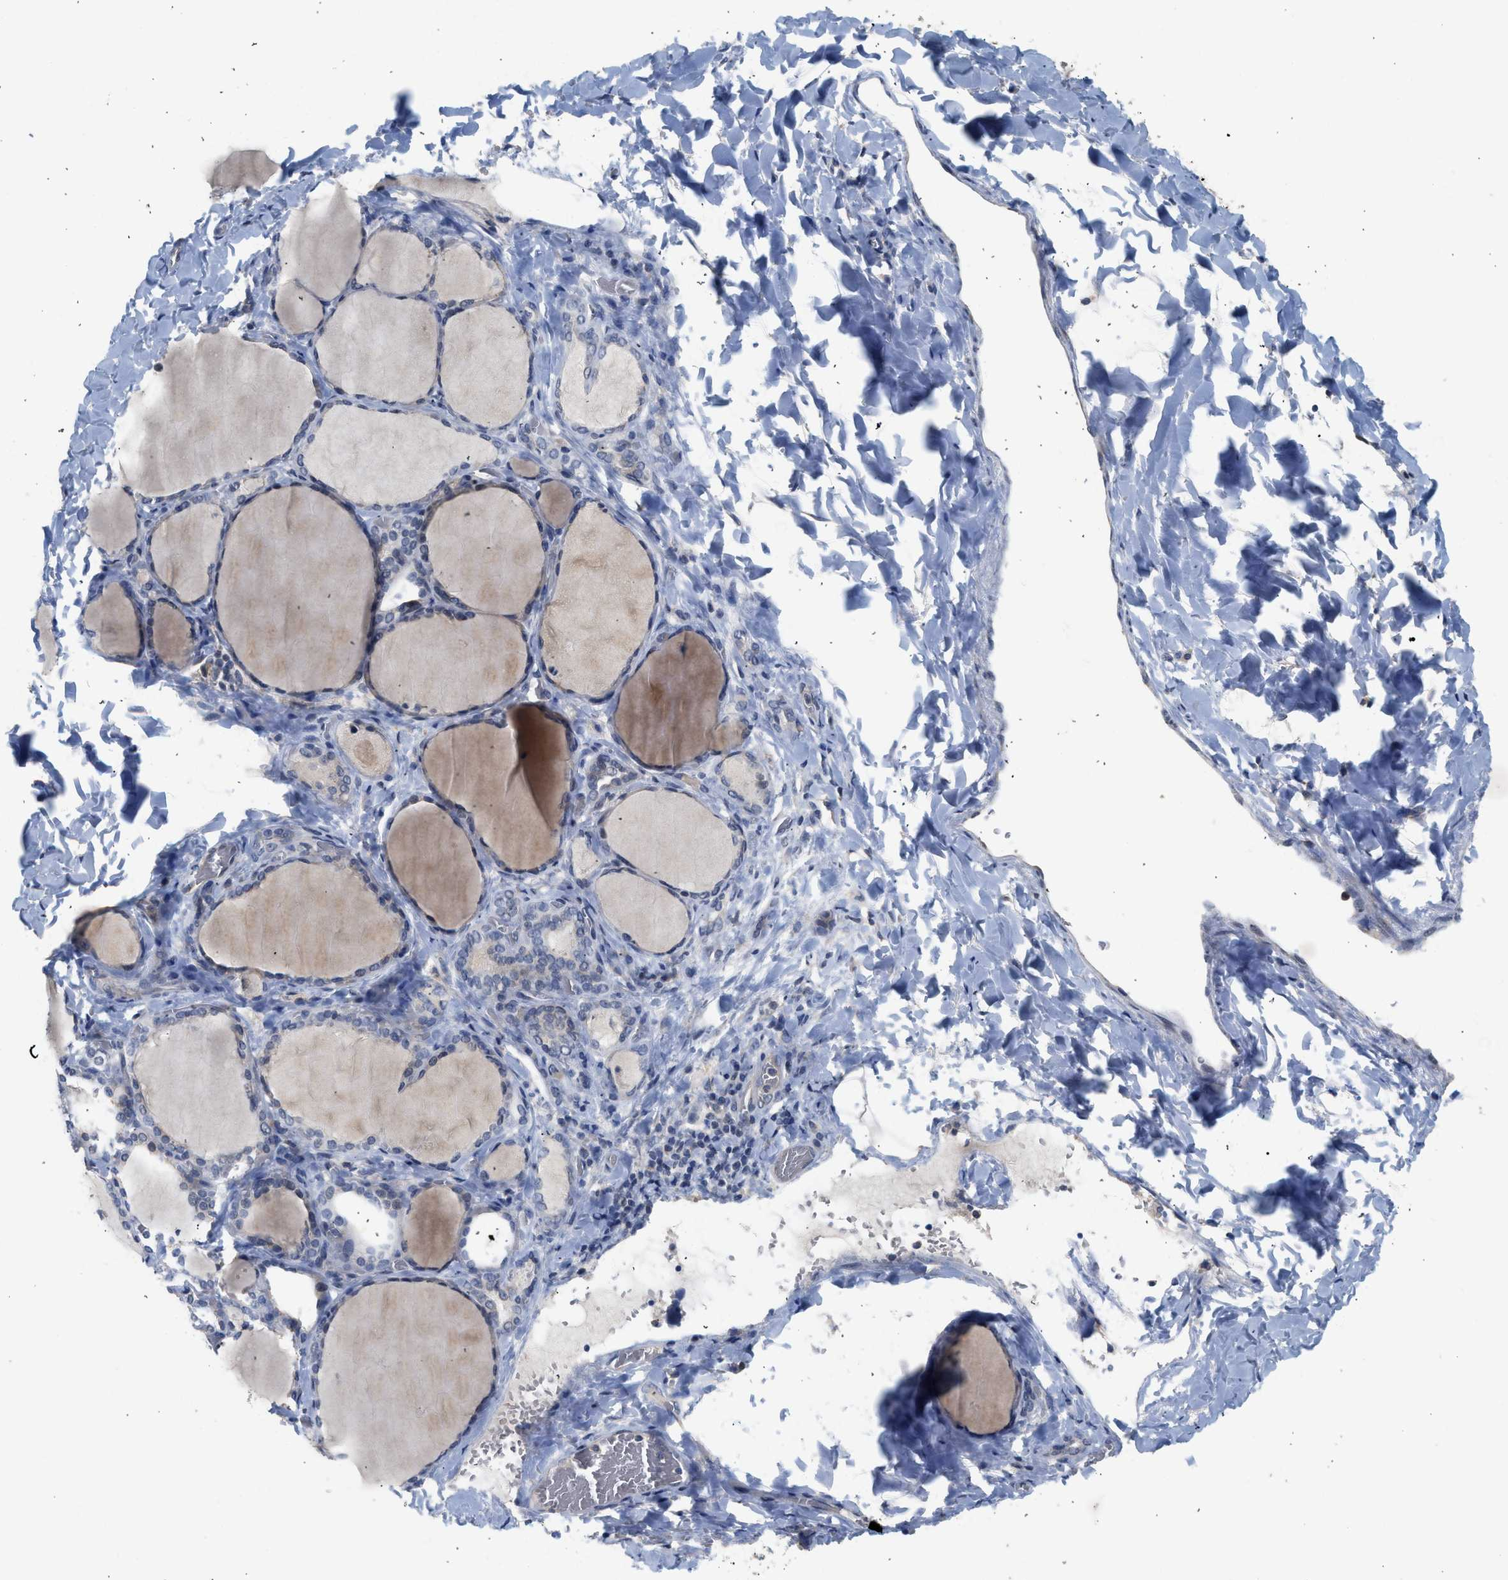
{"staining": {"intensity": "weak", "quantity": "<25%", "location": "cytoplasmic/membranous"}, "tissue": "thyroid gland", "cell_type": "Glandular cells", "image_type": "normal", "snomed": [{"axis": "morphology", "description": "Normal tissue, NOS"}, {"axis": "morphology", "description": "Papillary adenocarcinoma, NOS"}, {"axis": "topography", "description": "Thyroid gland"}], "caption": "The photomicrograph demonstrates no staining of glandular cells in benign thyroid gland. (DAB immunohistochemistry (IHC) with hematoxylin counter stain).", "gene": "CSF3R", "patient": {"sex": "female", "age": 30}}